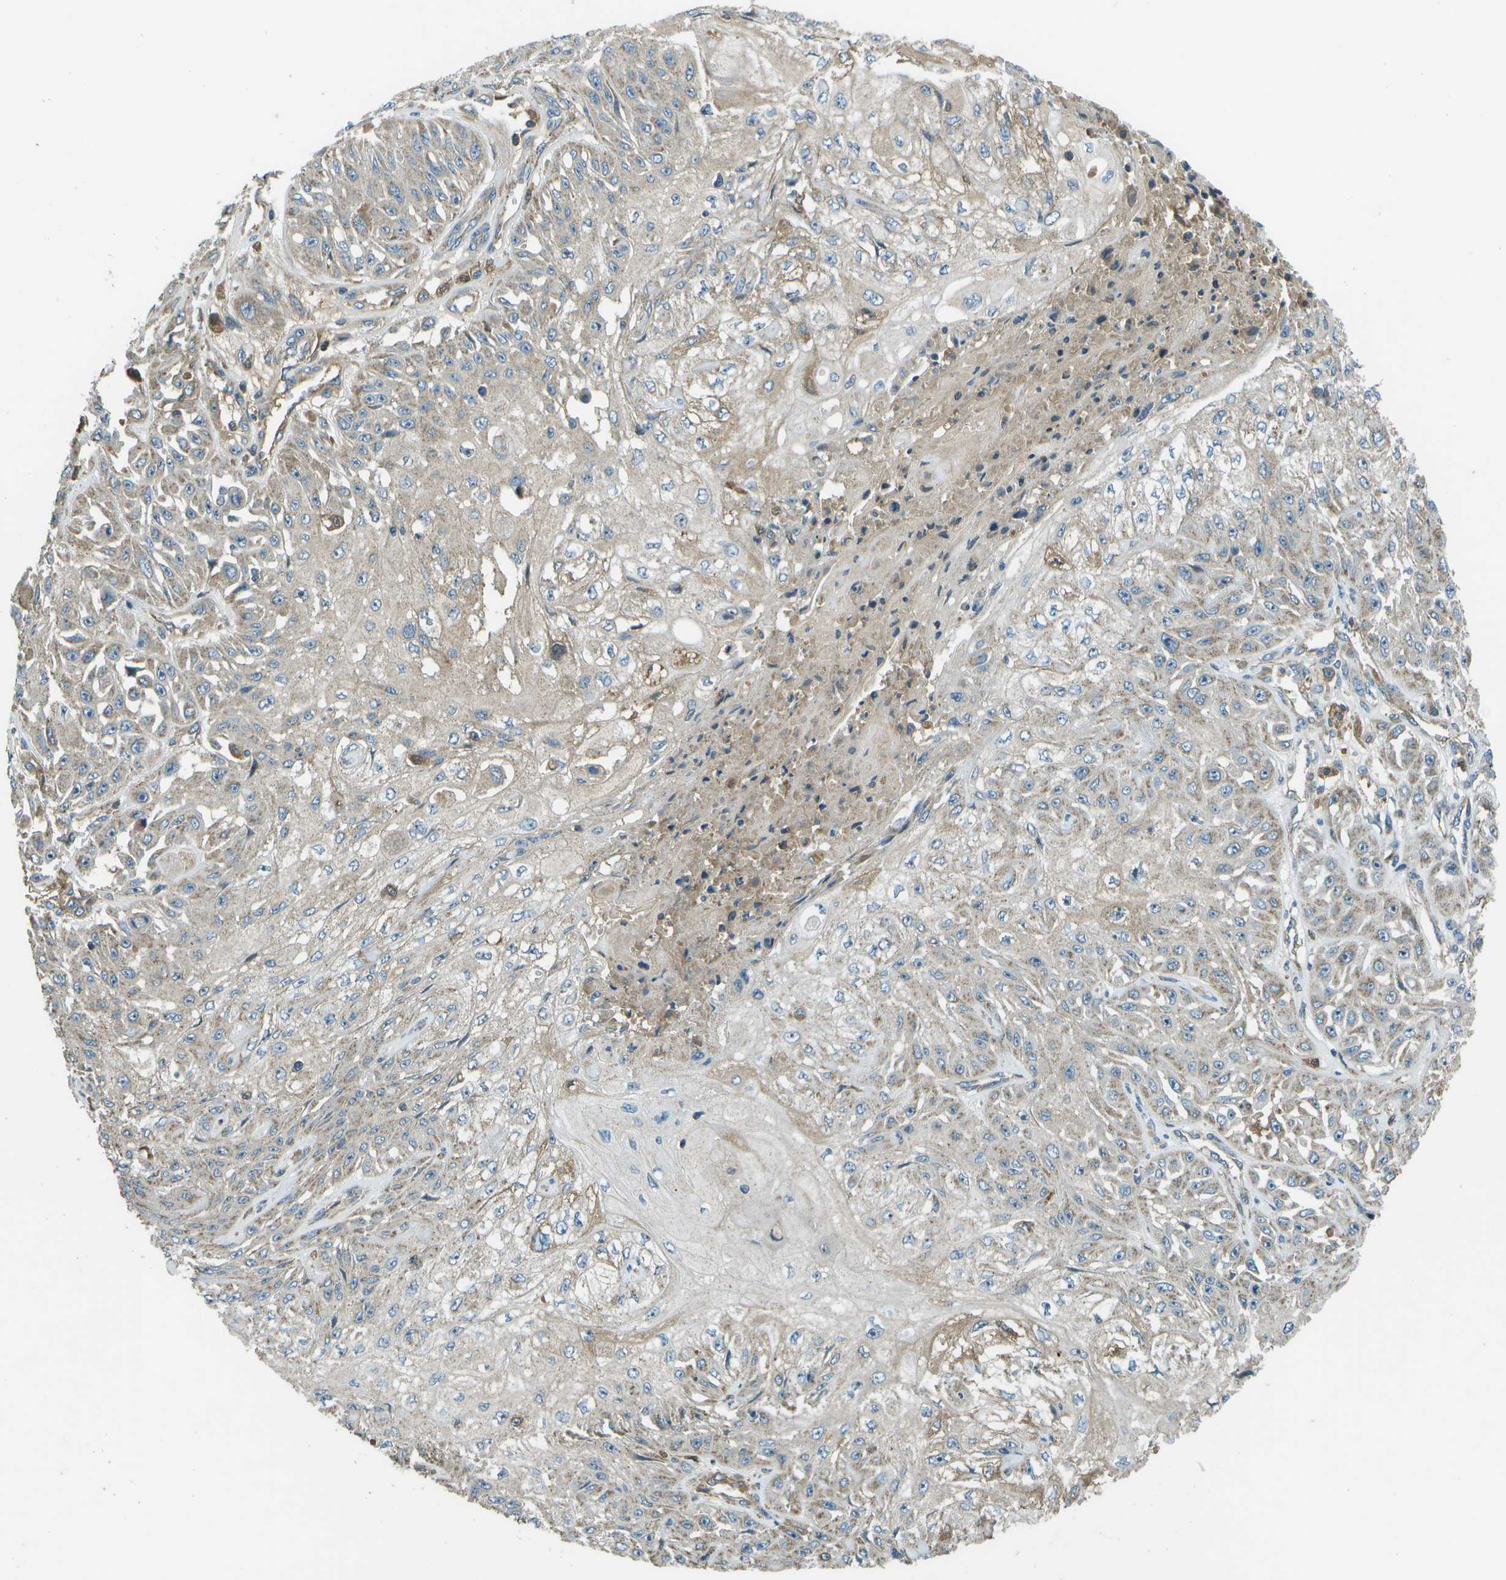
{"staining": {"intensity": "weak", "quantity": "<25%", "location": "cytoplasmic/membranous"}, "tissue": "skin cancer", "cell_type": "Tumor cells", "image_type": "cancer", "snomed": [{"axis": "morphology", "description": "Squamous cell carcinoma, NOS"}, {"axis": "morphology", "description": "Squamous cell carcinoma, metastatic, NOS"}, {"axis": "topography", "description": "Skin"}, {"axis": "topography", "description": "Lymph node"}], "caption": "Immunohistochemical staining of skin cancer shows no significant positivity in tumor cells. The staining was performed using DAB to visualize the protein expression in brown, while the nuclei were stained in blue with hematoxylin (Magnification: 20x).", "gene": "PXYLP1", "patient": {"sex": "male", "age": 75}}